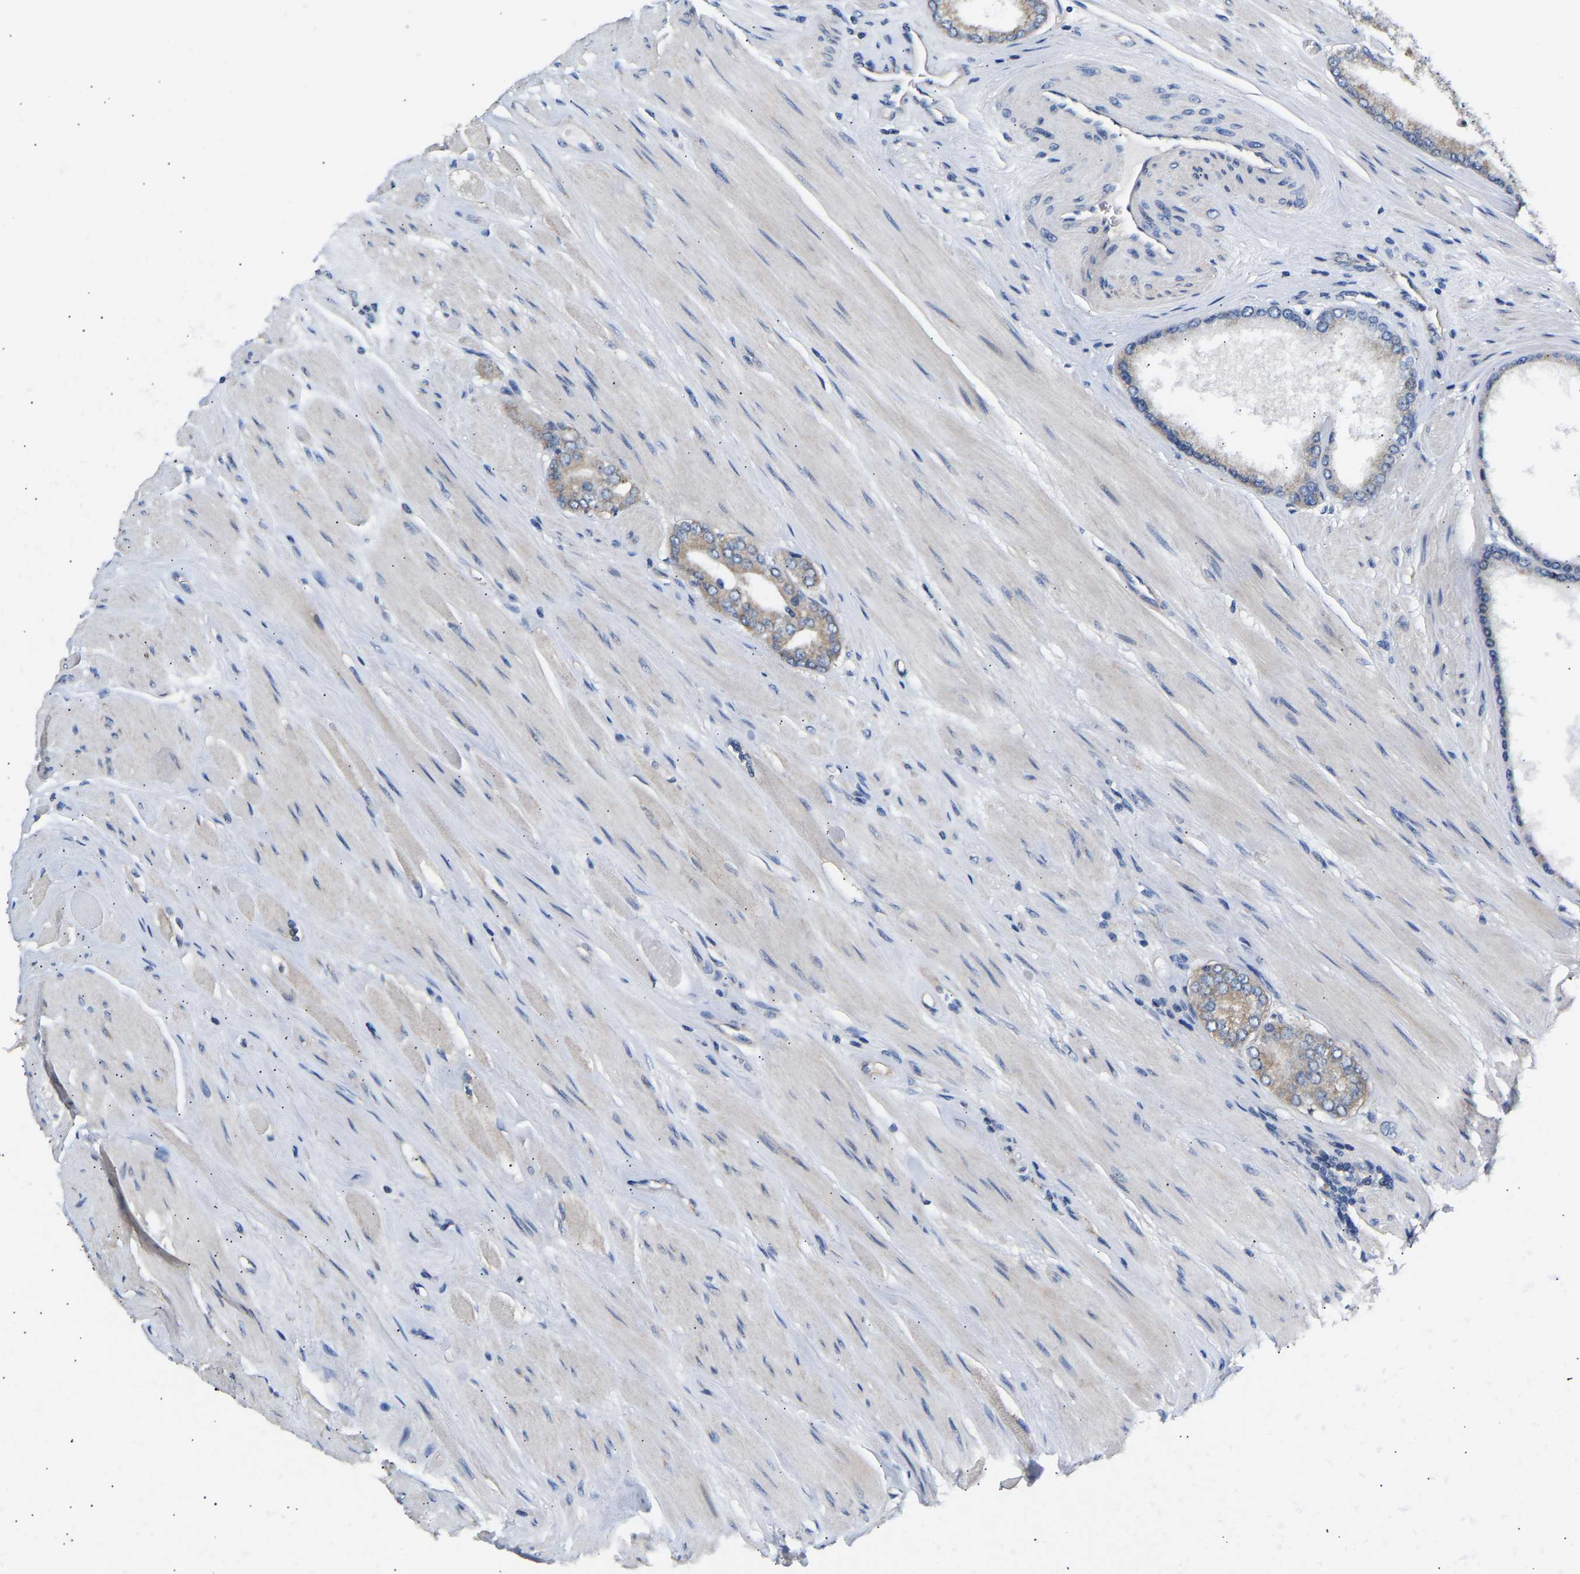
{"staining": {"intensity": "negative", "quantity": "none", "location": "none"}, "tissue": "prostate cancer", "cell_type": "Tumor cells", "image_type": "cancer", "snomed": [{"axis": "morphology", "description": "Adenocarcinoma, High grade"}, {"axis": "topography", "description": "Prostate"}], "caption": "IHC photomicrograph of high-grade adenocarcinoma (prostate) stained for a protein (brown), which reveals no positivity in tumor cells.", "gene": "AIMP2", "patient": {"sex": "male", "age": 61}}